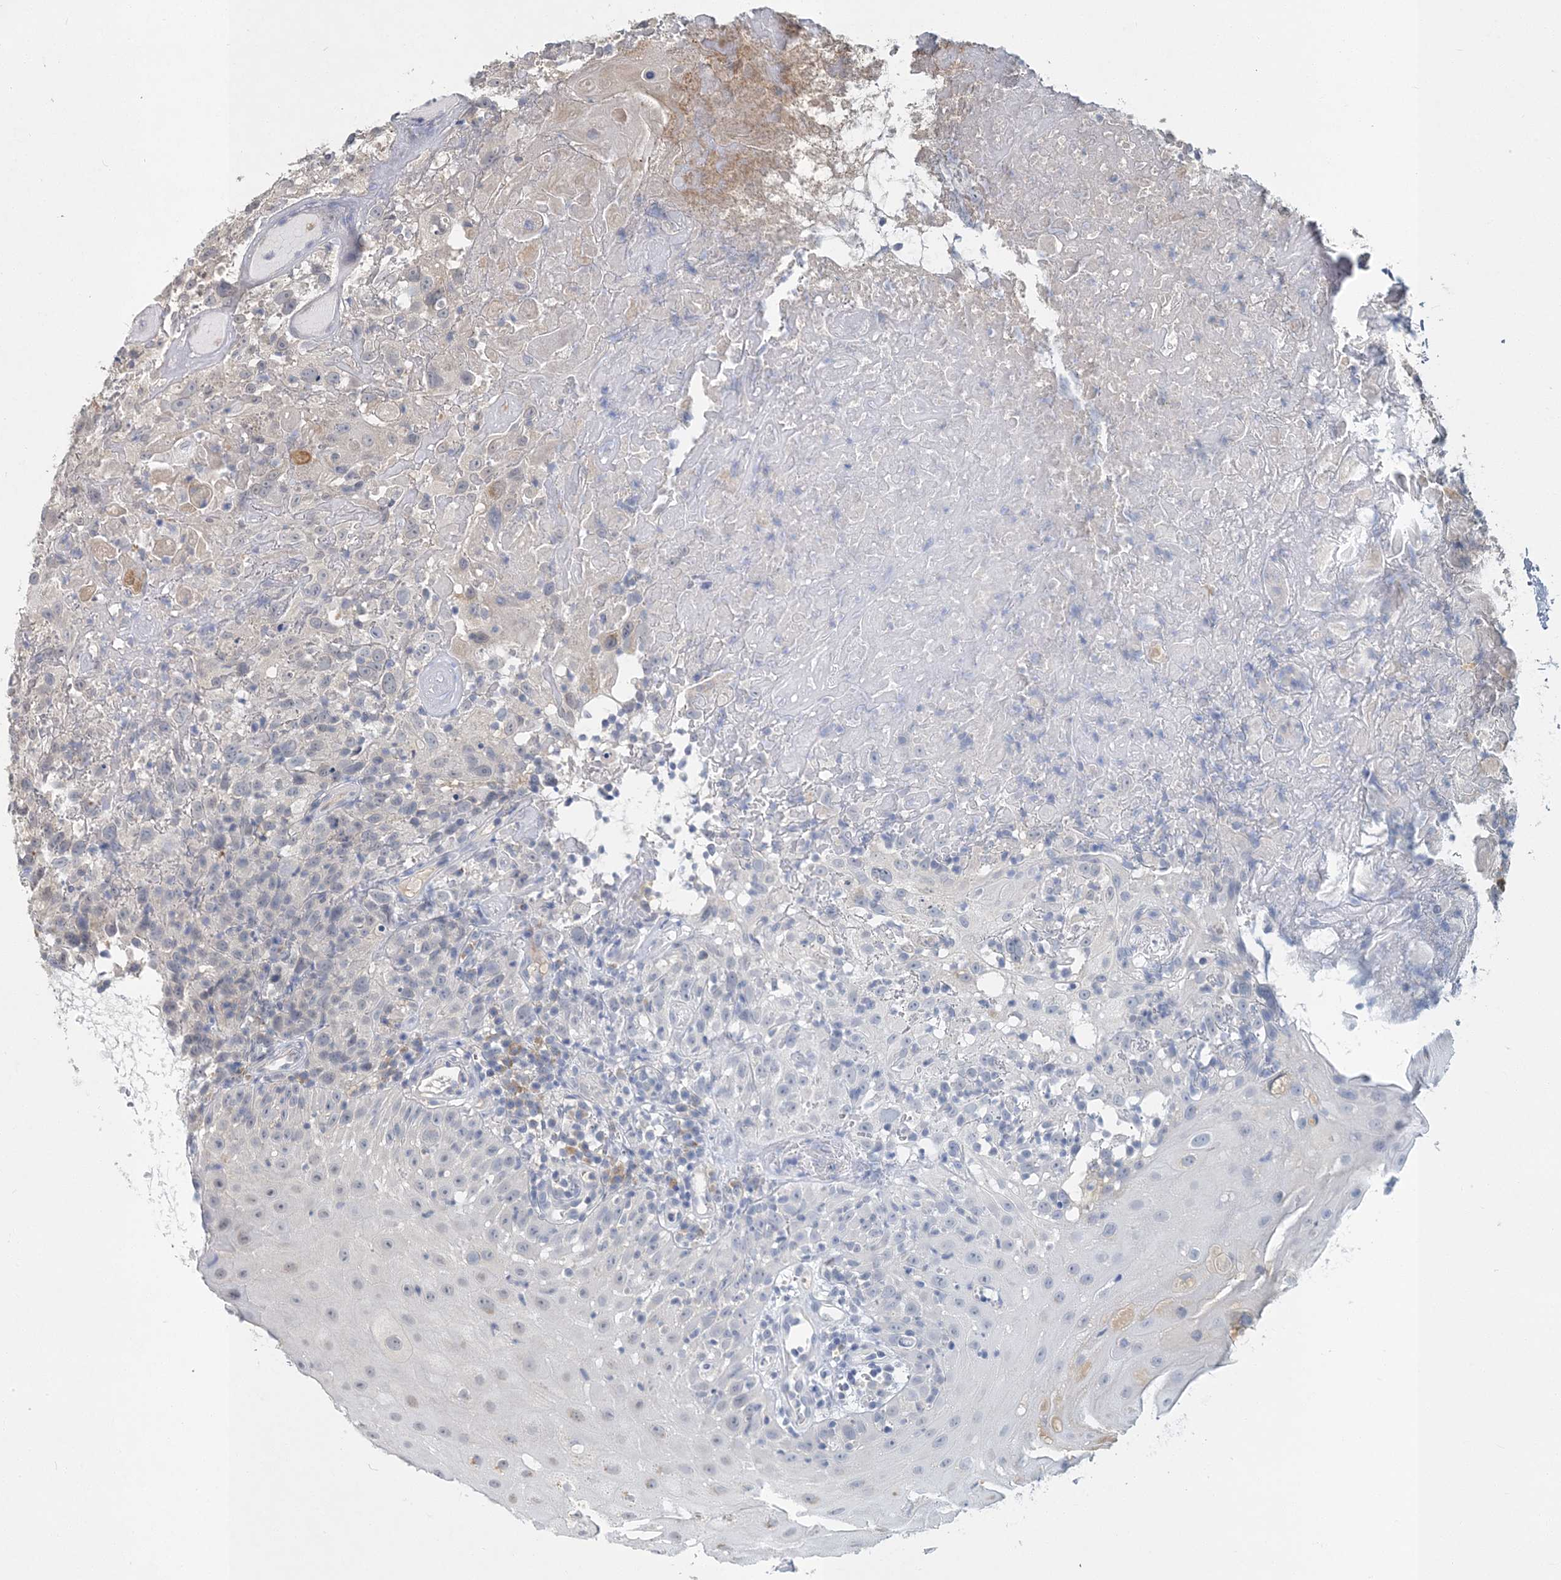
{"staining": {"intensity": "negative", "quantity": "none", "location": "none"}, "tissue": "oral mucosa", "cell_type": "Squamous epithelial cells", "image_type": "normal", "snomed": [{"axis": "morphology", "description": "Normal tissue, NOS"}, {"axis": "topography", "description": "Oral tissue"}], "caption": "Oral mucosa stained for a protein using immunohistochemistry (IHC) demonstrates no positivity squamous epithelial cells.", "gene": "RNF25", "patient": {"sex": "male", "age": 60}}